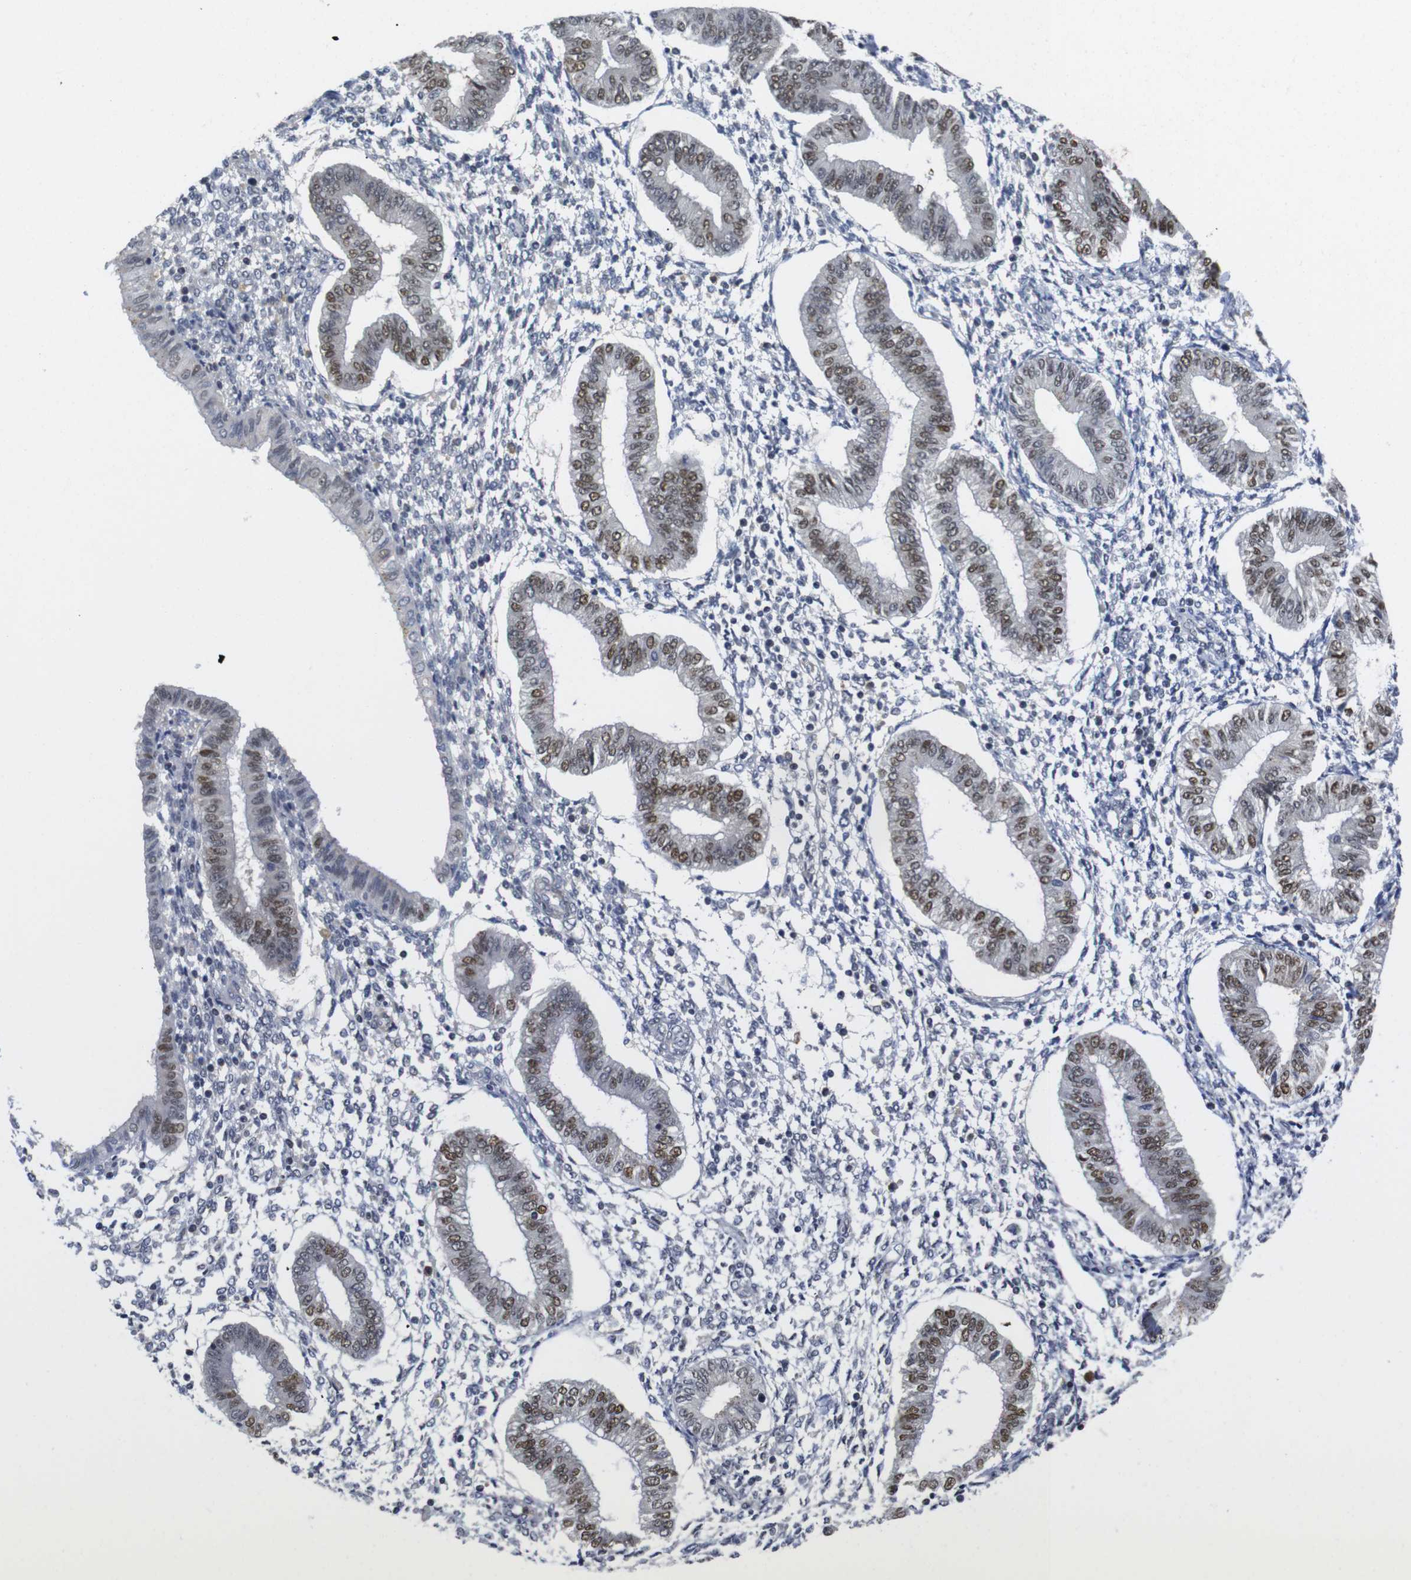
{"staining": {"intensity": "negative", "quantity": "none", "location": "none"}, "tissue": "endometrium", "cell_type": "Cells in endometrial stroma", "image_type": "normal", "snomed": [{"axis": "morphology", "description": "Normal tissue, NOS"}, {"axis": "topography", "description": "Endometrium"}], "caption": "Benign endometrium was stained to show a protein in brown. There is no significant positivity in cells in endometrial stroma.", "gene": "FNTA", "patient": {"sex": "female", "age": 50}}